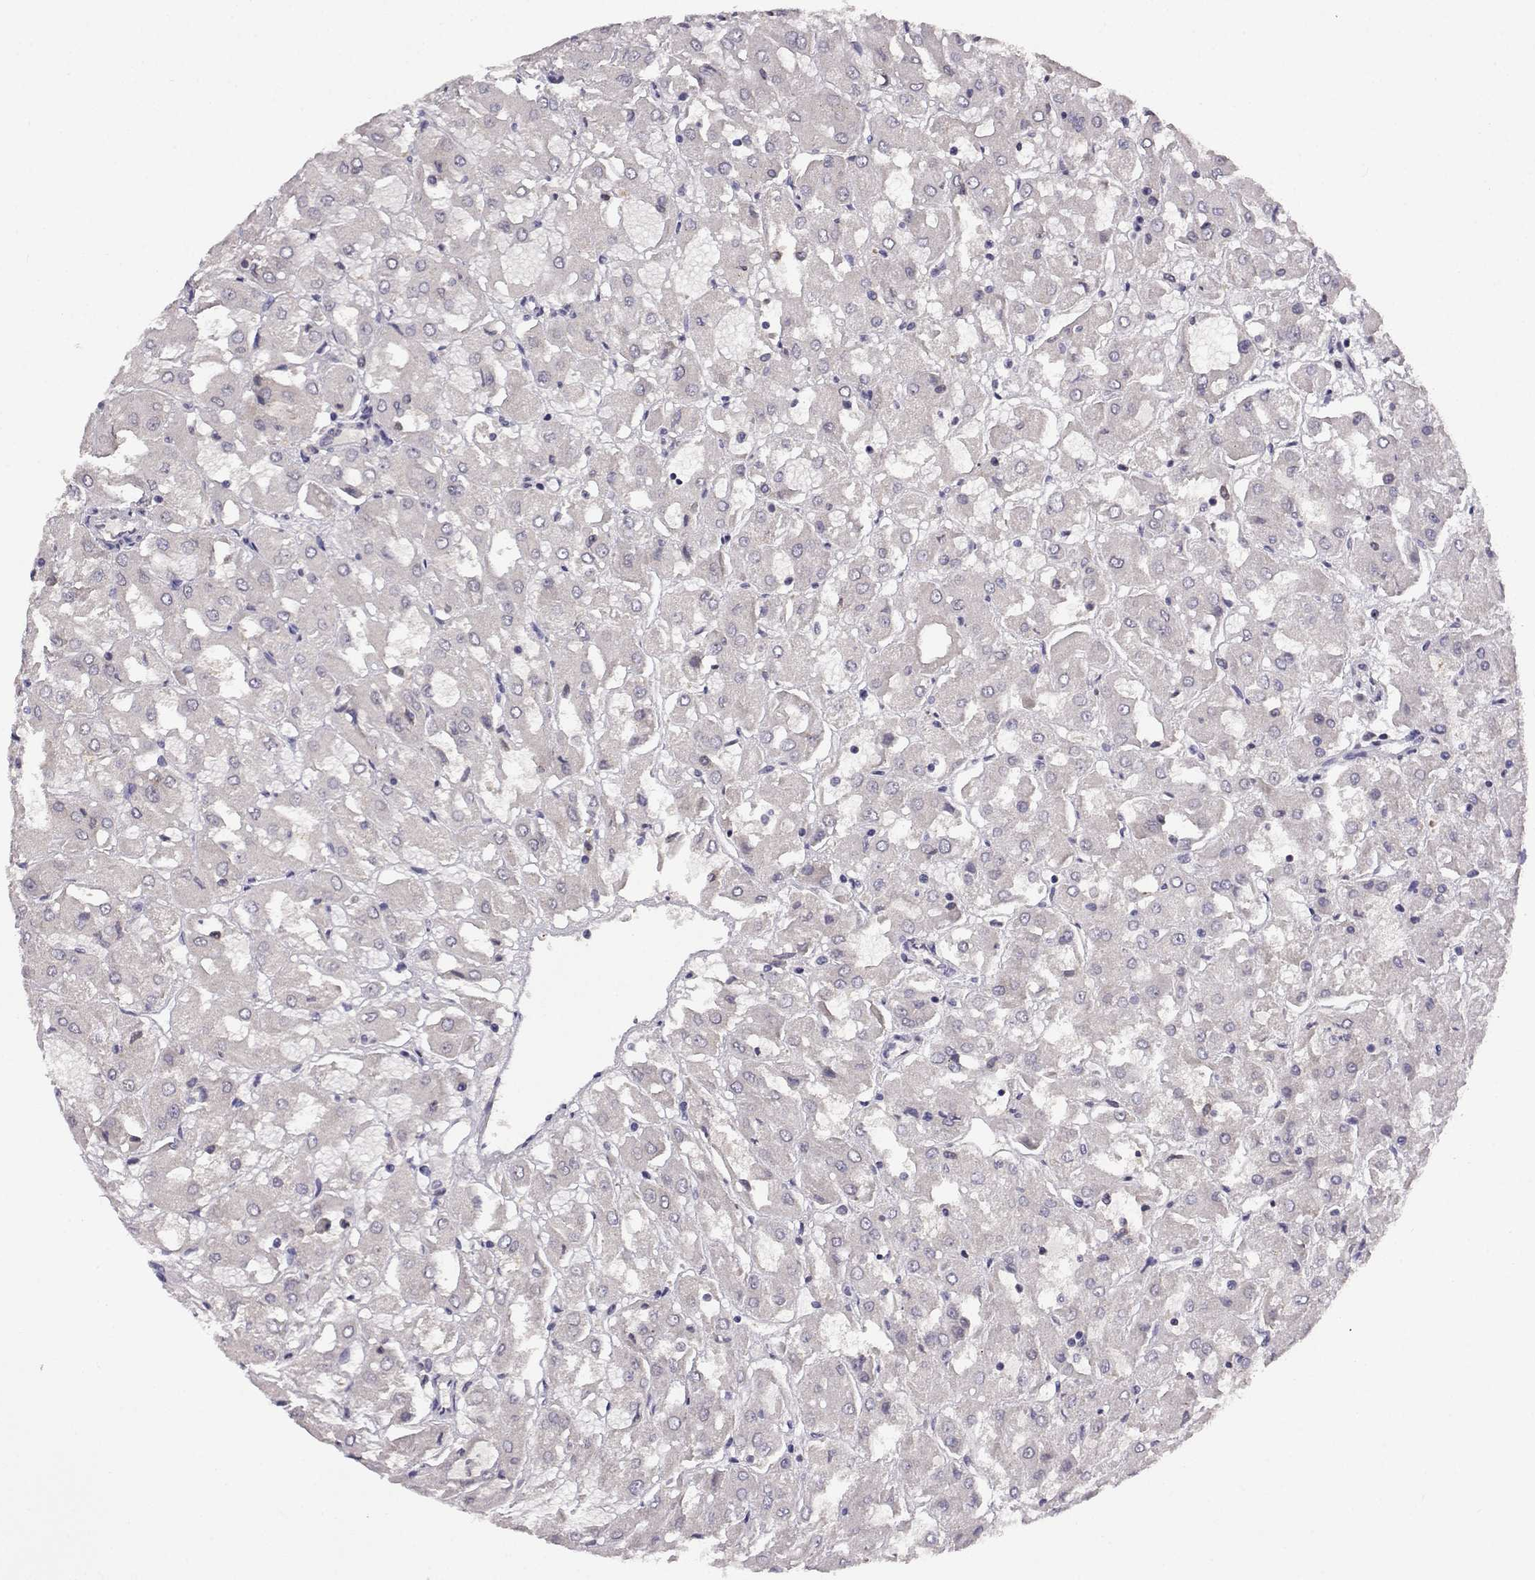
{"staining": {"intensity": "negative", "quantity": "none", "location": "none"}, "tissue": "renal cancer", "cell_type": "Tumor cells", "image_type": "cancer", "snomed": [{"axis": "morphology", "description": "Adenocarcinoma, NOS"}, {"axis": "topography", "description": "Kidney"}], "caption": "Human adenocarcinoma (renal) stained for a protein using immunohistochemistry (IHC) displays no staining in tumor cells.", "gene": "AKR1B1", "patient": {"sex": "male", "age": 72}}